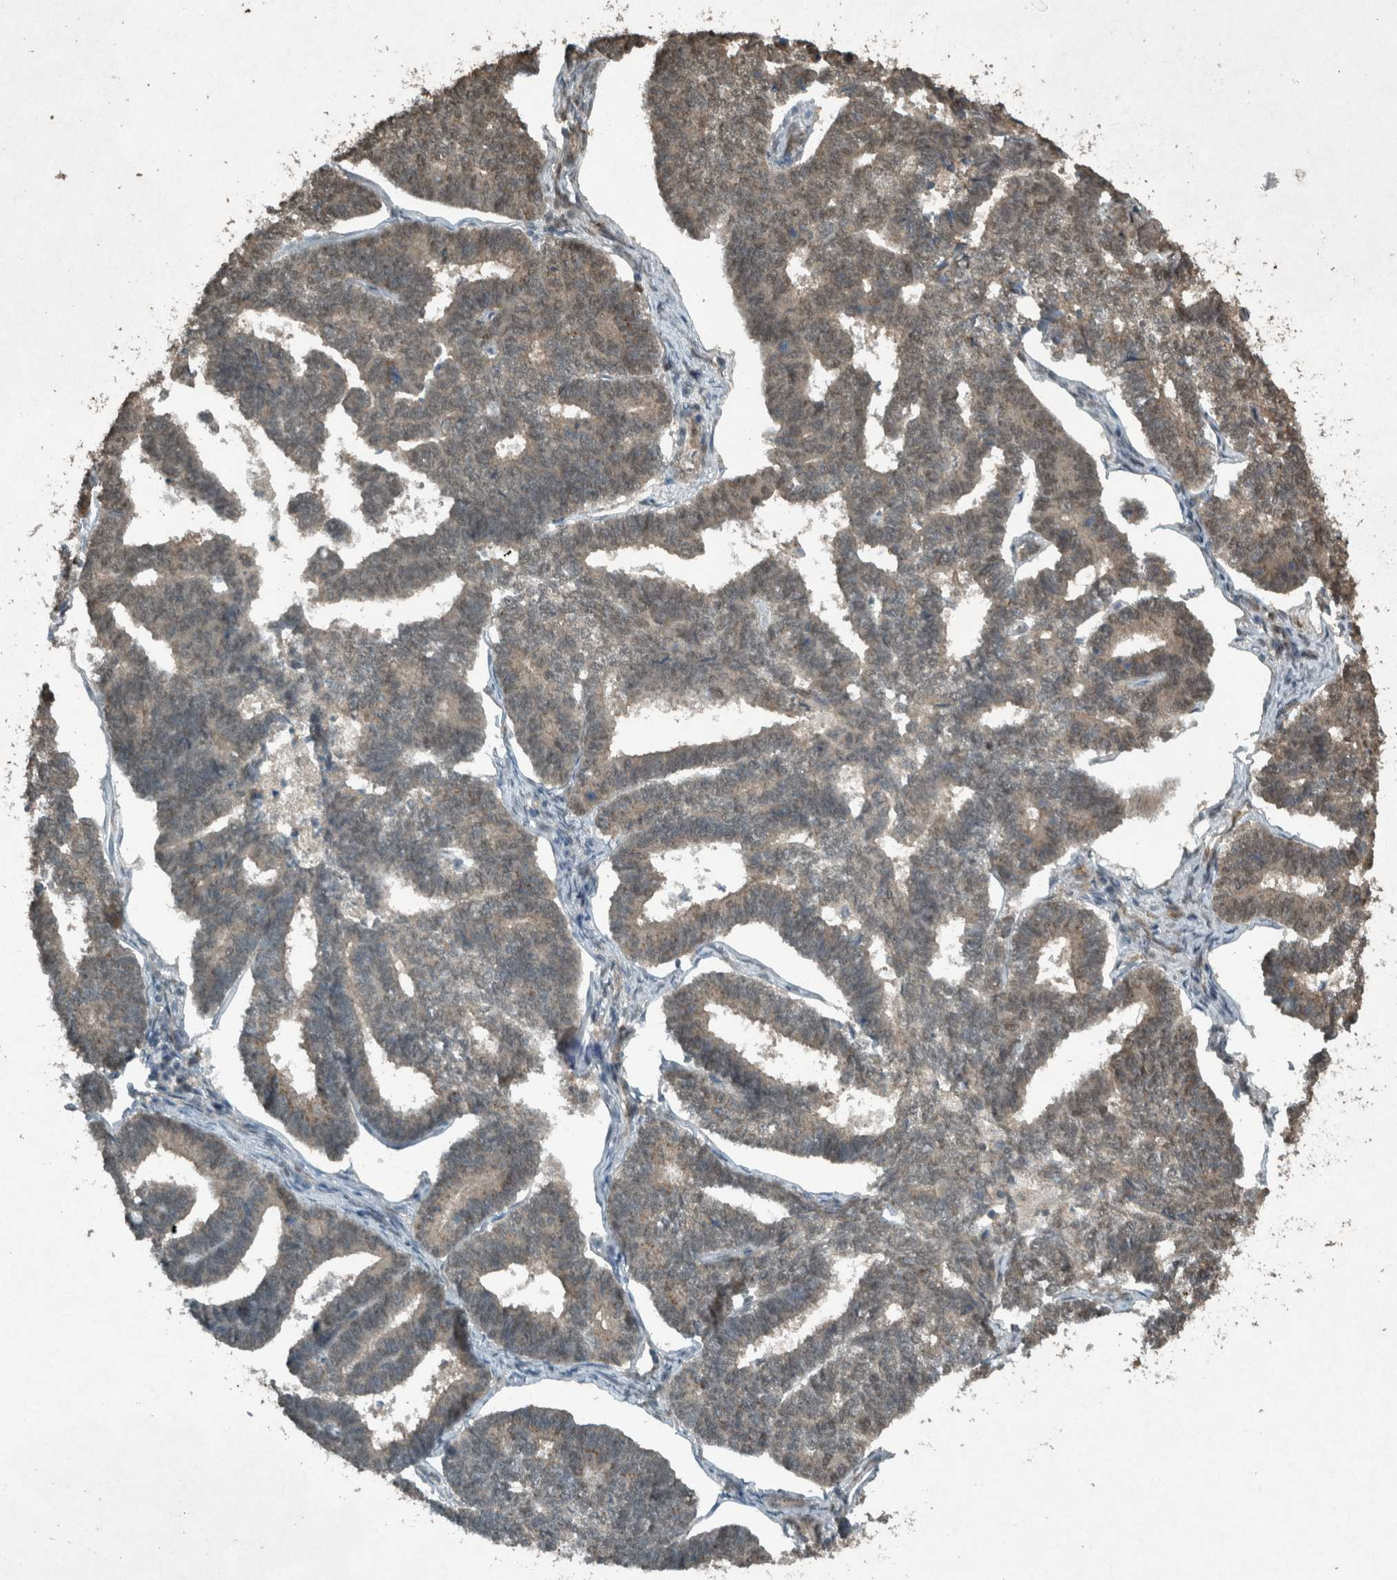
{"staining": {"intensity": "weak", "quantity": "25%-75%", "location": "cytoplasmic/membranous"}, "tissue": "endometrial cancer", "cell_type": "Tumor cells", "image_type": "cancer", "snomed": [{"axis": "morphology", "description": "Adenocarcinoma, NOS"}, {"axis": "topography", "description": "Endometrium"}], "caption": "Protein analysis of endometrial adenocarcinoma tissue demonstrates weak cytoplasmic/membranous positivity in approximately 25%-75% of tumor cells.", "gene": "ARHGEF12", "patient": {"sex": "female", "age": 70}}